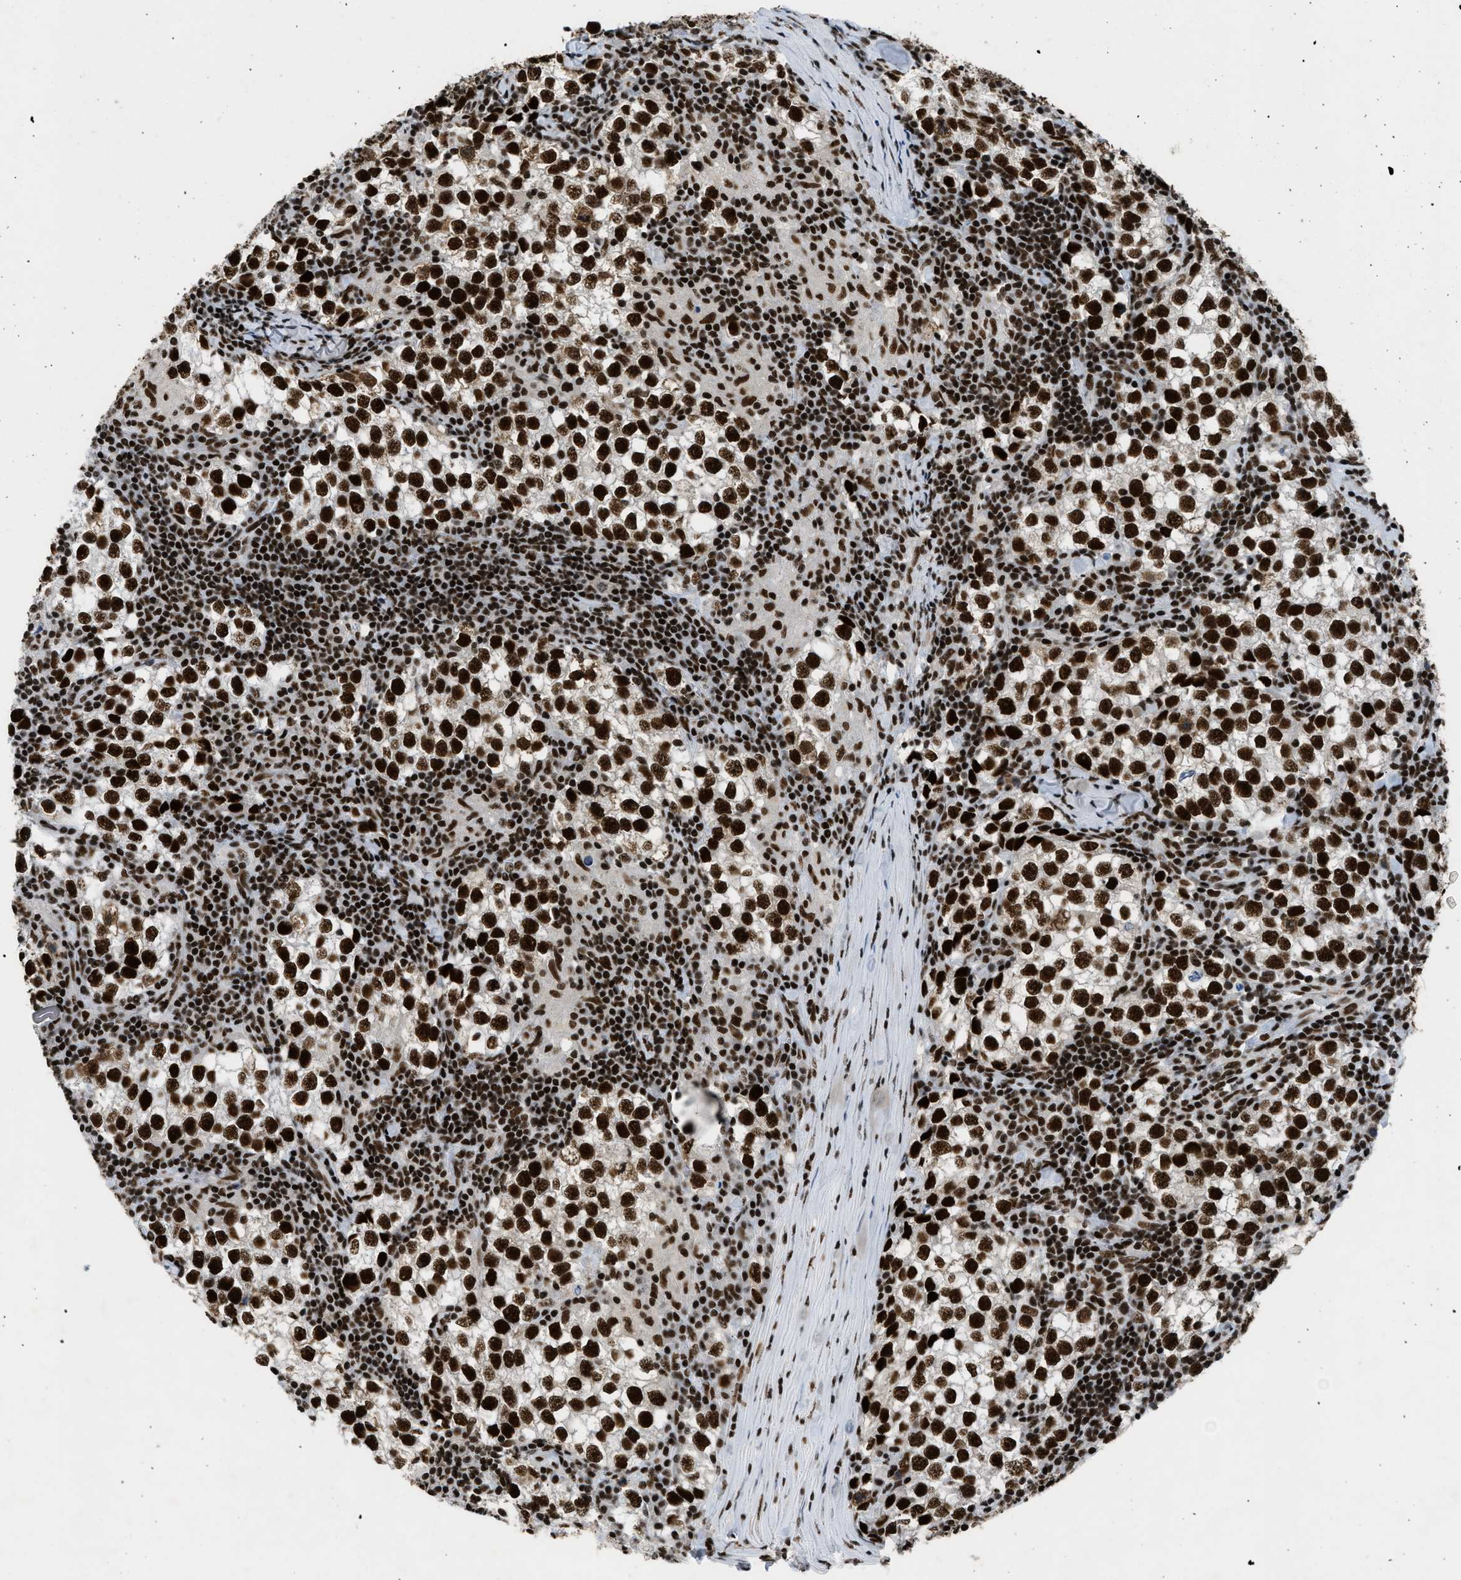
{"staining": {"intensity": "strong", "quantity": ">75%", "location": "nuclear"}, "tissue": "testis cancer", "cell_type": "Tumor cells", "image_type": "cancer", "snomed": [{"axis": "morphology", "description": "Seminoma, NOS"}, {"axis": "morphology", "description": "Carcinoma, Embryonal, NOS"}, {"axis": "topography", "description": "Testis"}], "caption": "Testis cancer (embryonal carcinoma) stained with a brown dye reveals strong nuclear positive staining in about >75% of tumor cells.", "gene": "SCAF4", "patient": {"sex": "male", "age": 36}}